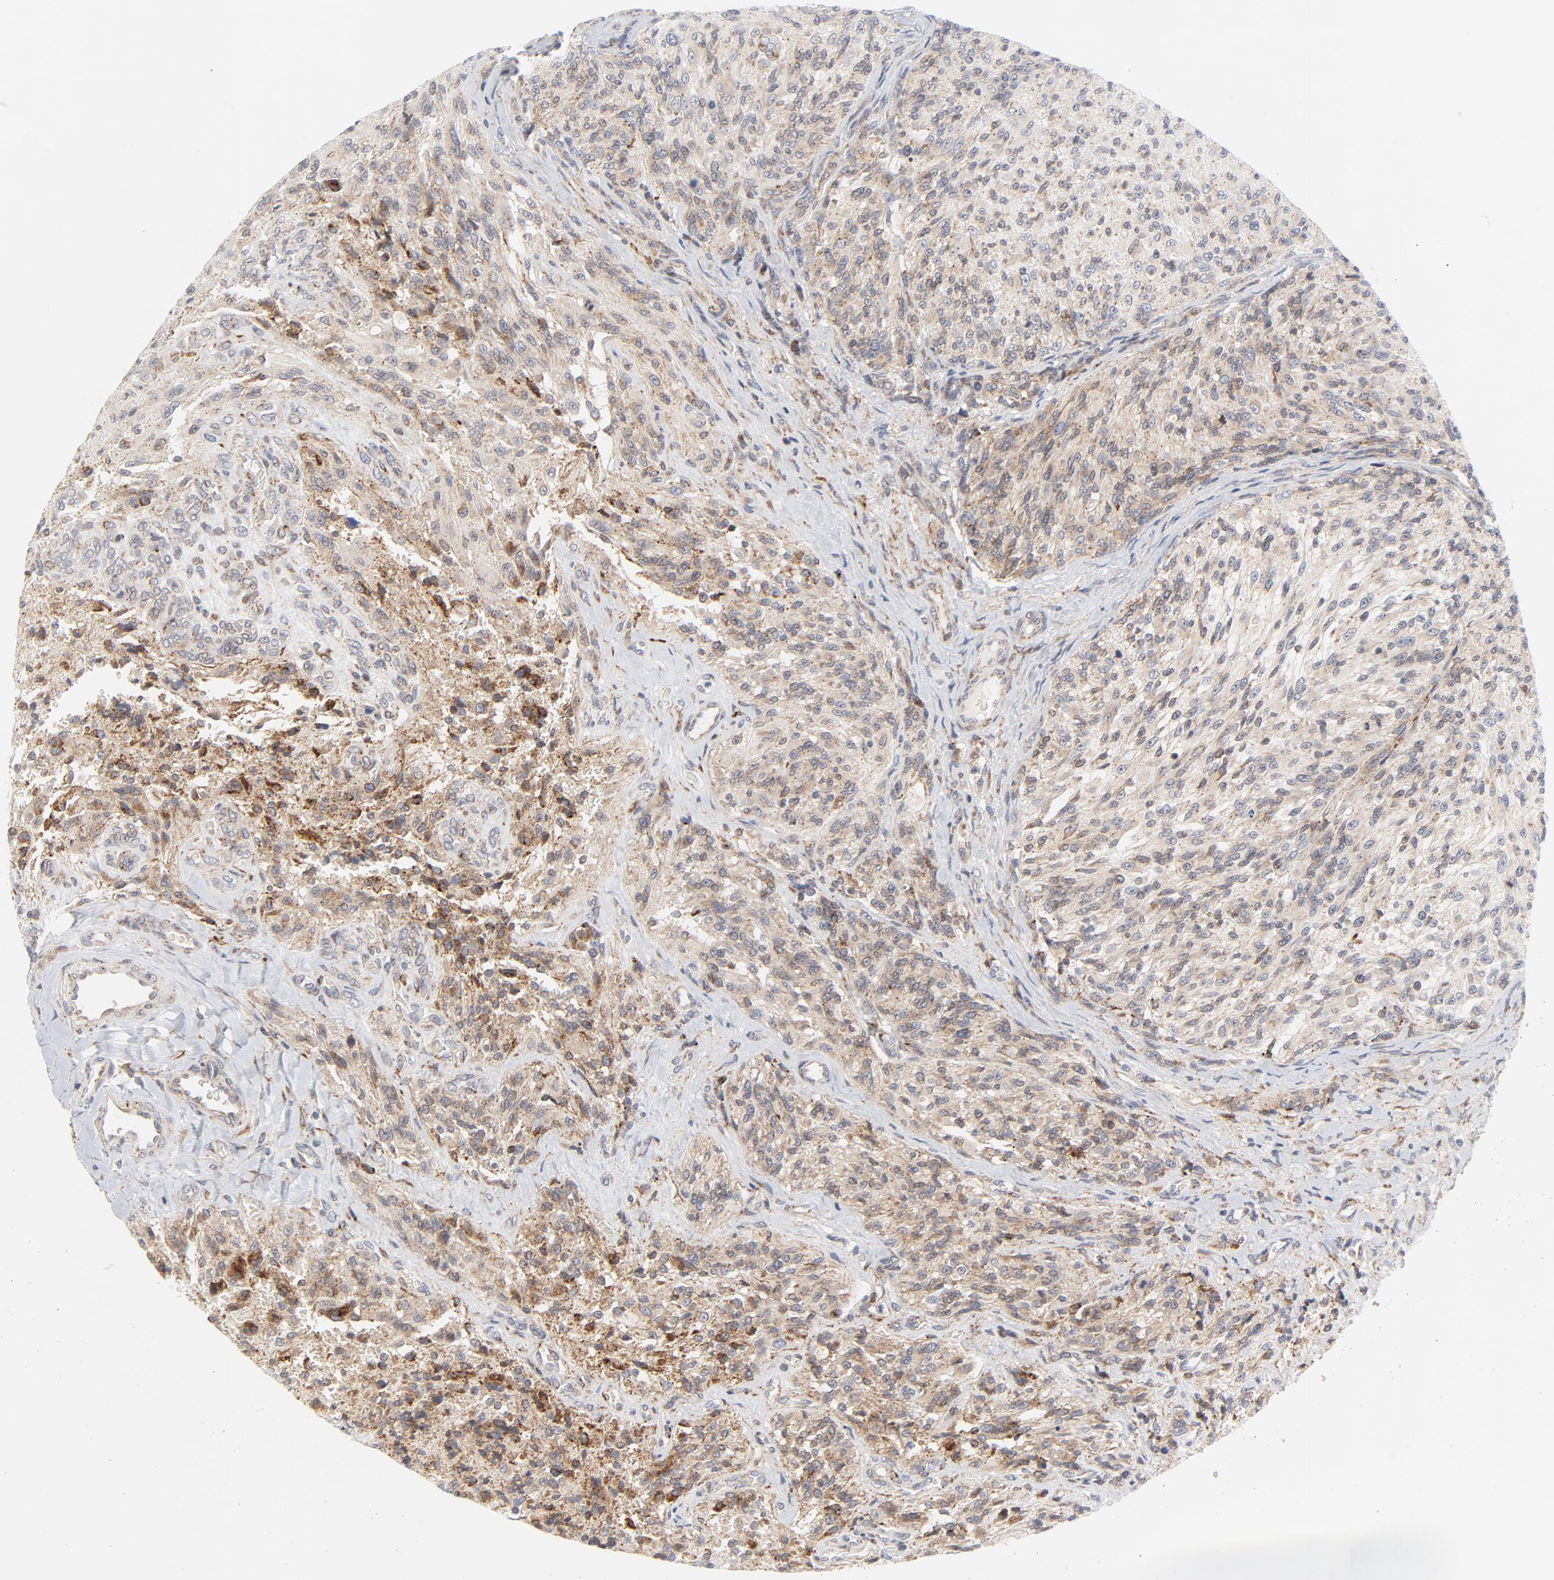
{"staining": {"intensity": "weak", "quantity": ">75%", "location": "cytoplasmic/membranous"}, "tissue": "glioma", "cell_type": "Tumor cells", "image_type": "cancer", "snomed": [{"axis": "morphology", "description": "Normal tissue, NOS"}, {"axis": "morphology", "description": "Glioma, malignant, High grade"}, {"axis": "topography", "description": "Cerebral cortex"}], "caption": "Protein expression analysis of human glioma reveals weak cytoplasmic/membranous positivity in about >75% of tumor cells.", "gene": "LRP6", "patient": {"sex": "male", "age": 56}}